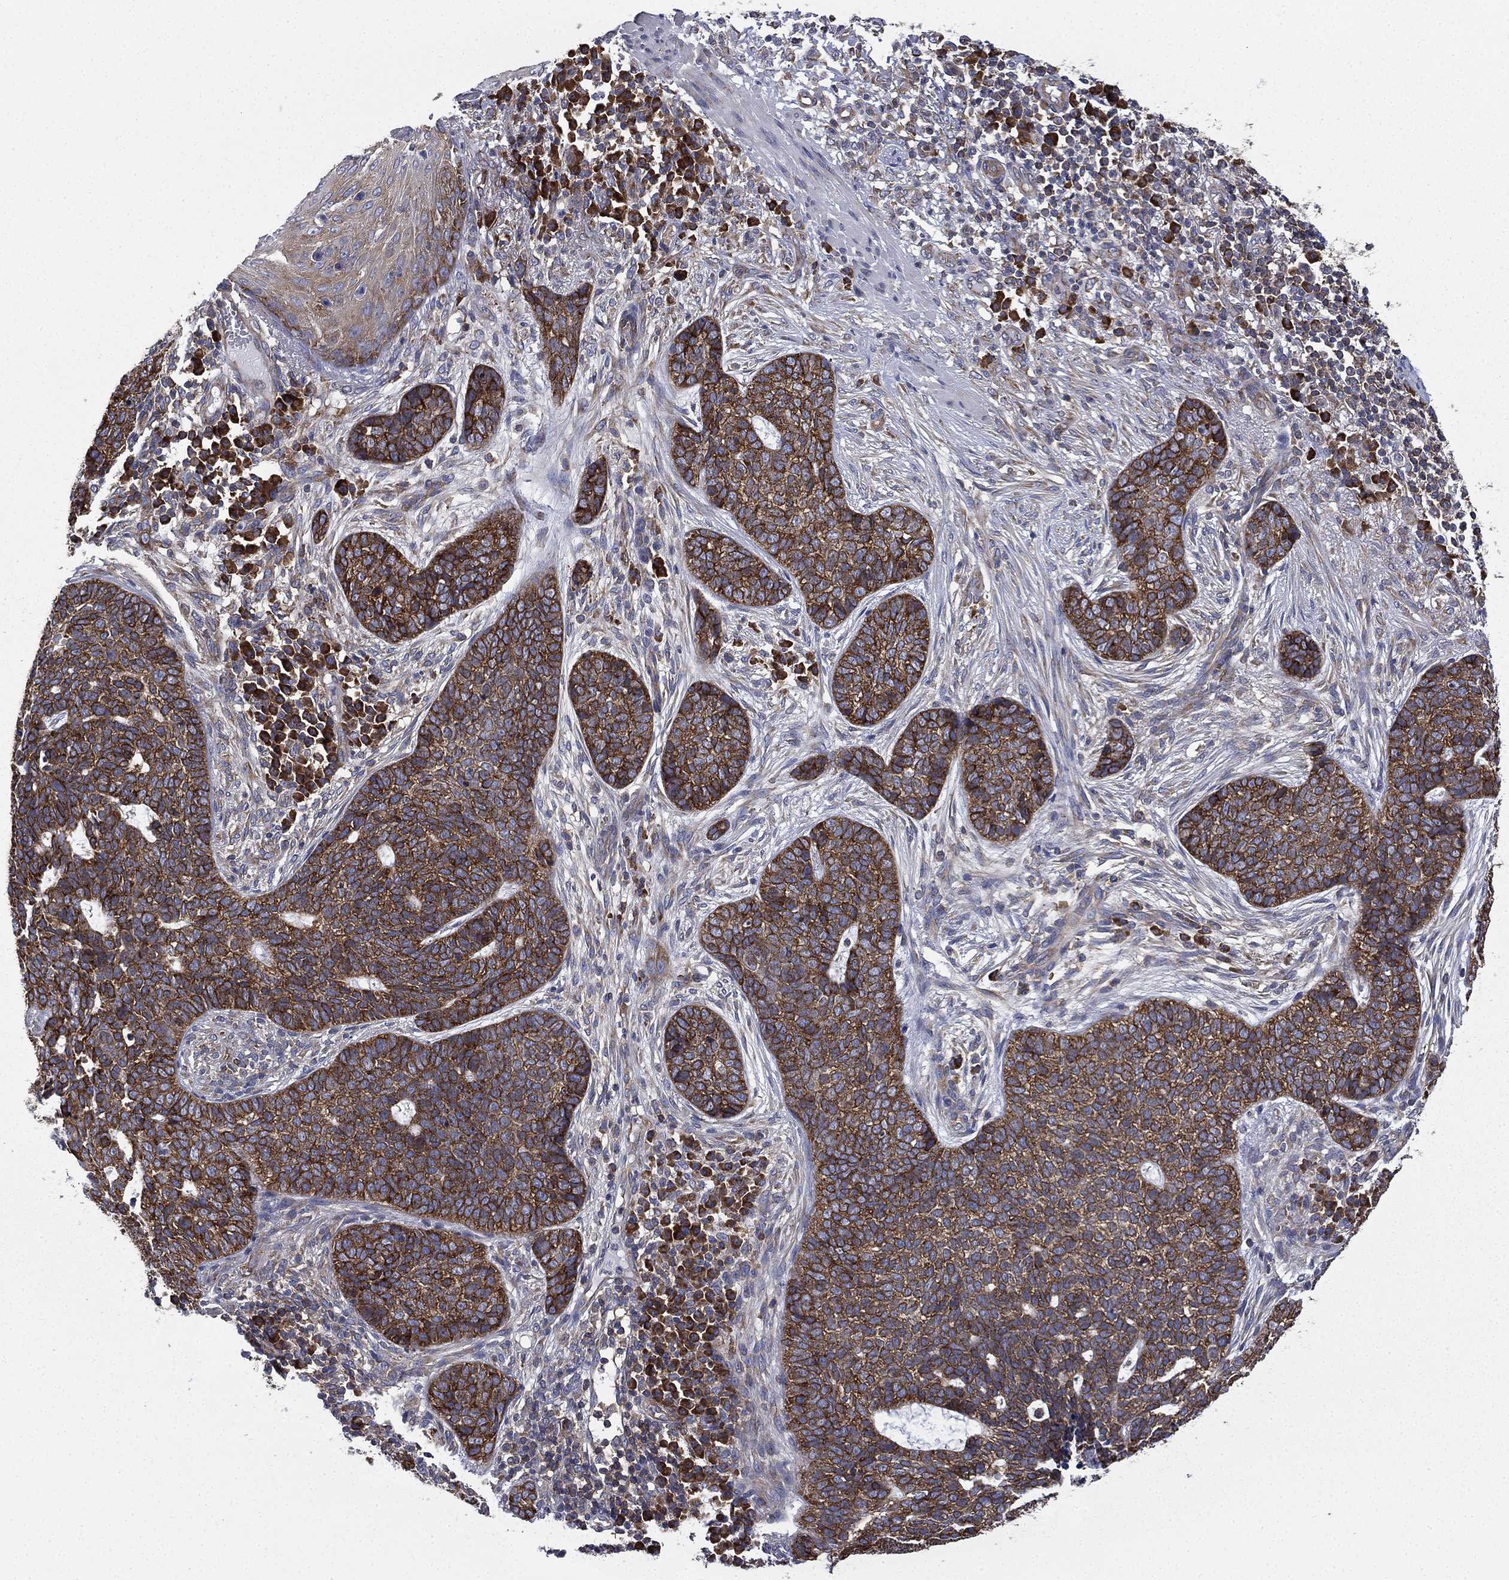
{"staining": {"intensity": "strong", "quantity": ">75%", "location": "cytoplasmic/membranous"}, "tissue": "skin cancer", "cell_type": "Tumor cells", "image_type": "cancer", "snomed": [{"axis": "morphology", "description": "Basal cell carcinoma"}, {"axis": "topography", "description": "Skin"}], "caption": "Immunohistochemical staining of human skin cancer reveals high levels of strong cytoplasmic/membranous expression in about >75% of tumor cells.", "gene": "FARSA", "patient": {"sex": "female", "age": 69}}